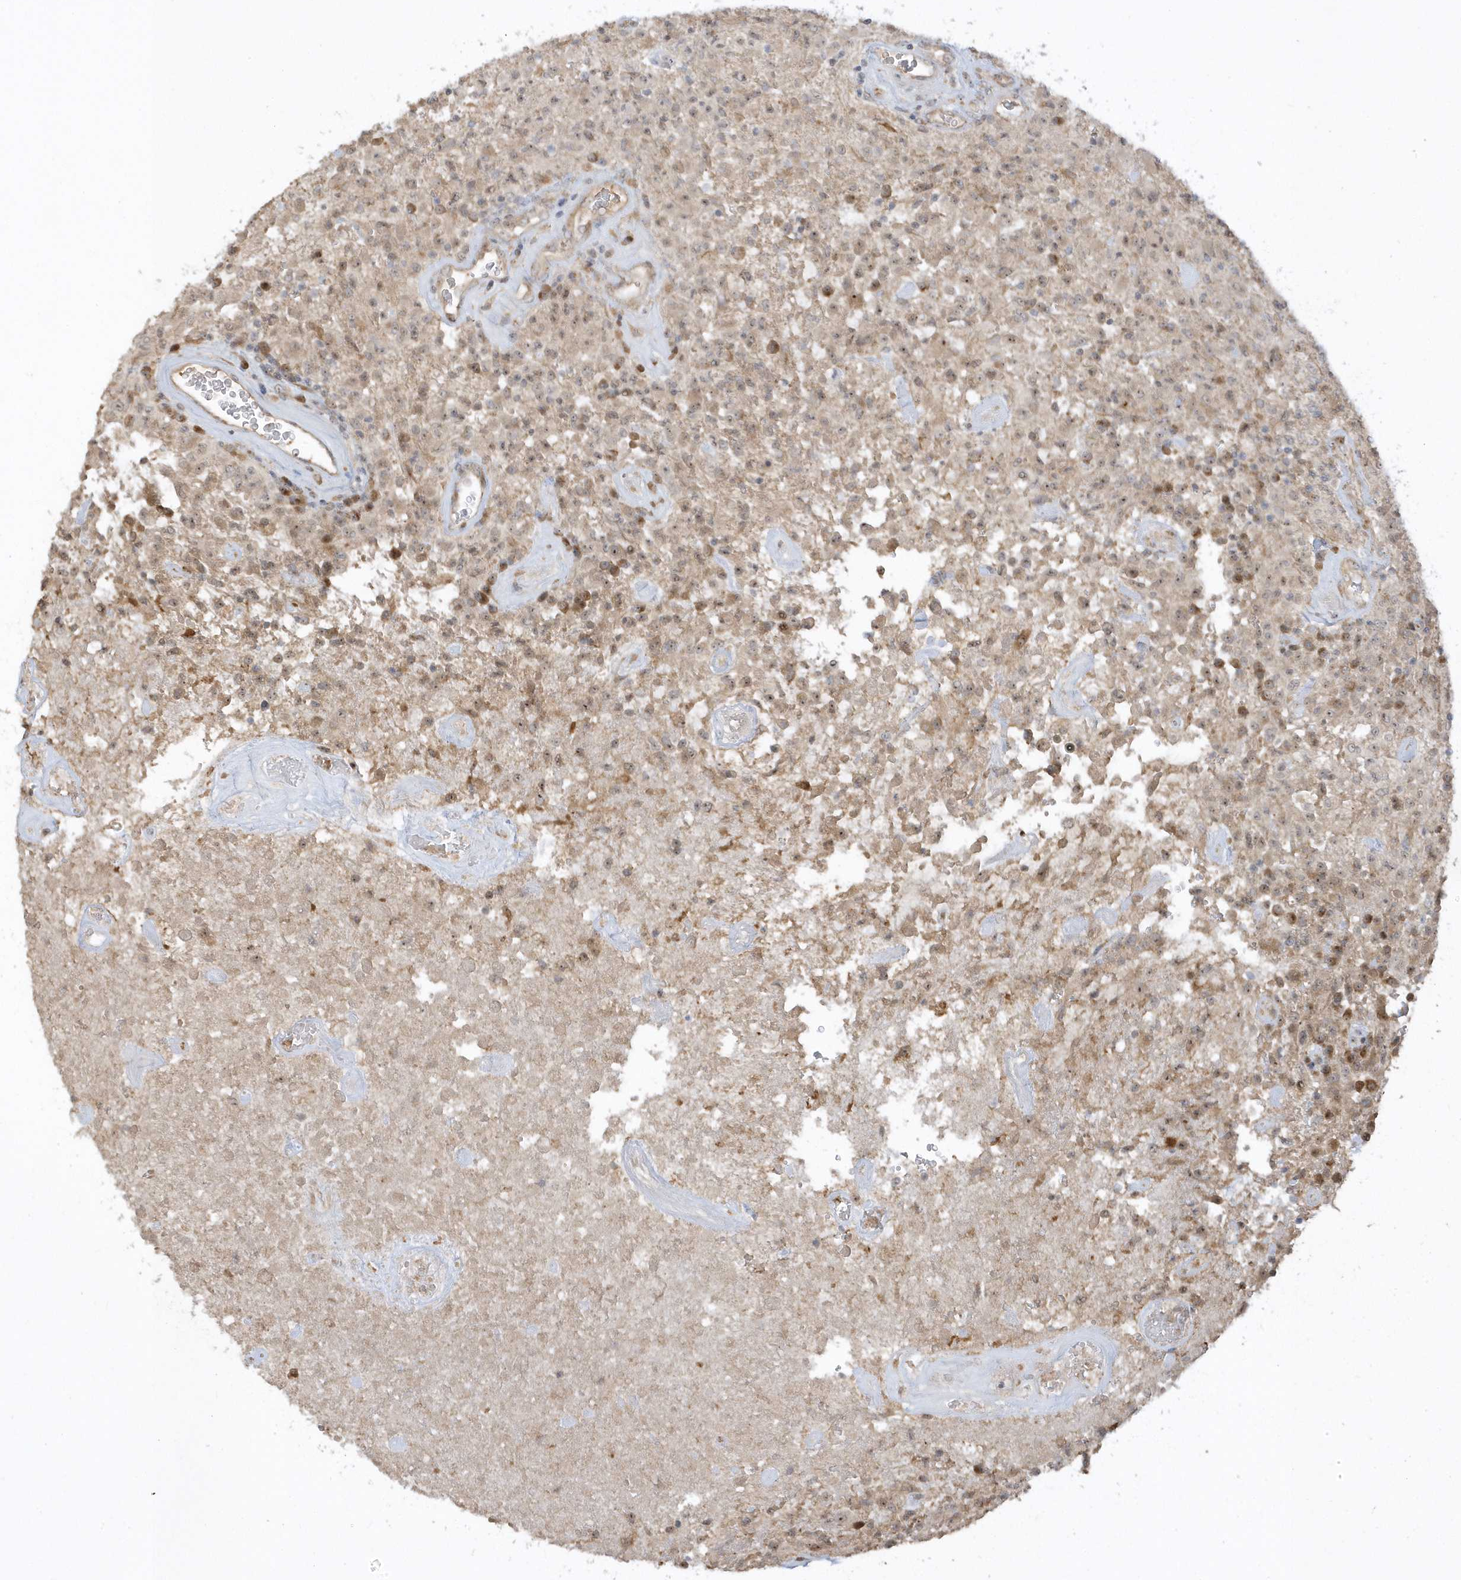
{"staining": {"intensity": "weak", "quantity": "25%-75%", "location": "cytoplasmic/membranous"}, "tissue": "glioma", "cell_type": "Tumor cells", "image_type": "cancer", "snomed": [{"axis": "morphology", "description": "Glioma, malignant, High grade"}, {"axis": "topography", "description": "Brain"}], "caption": "Immunohistochemistry image of neoplastic tissue: glioma stained using IHC shows low levels of weak protein expression localized specifically in the cytoplasmic/membranous of tumor cells, appearing as a cytoplasmic/membranous brown color.", "gene": "ECM2", "patient": {"sex": "female", "age": 57}}